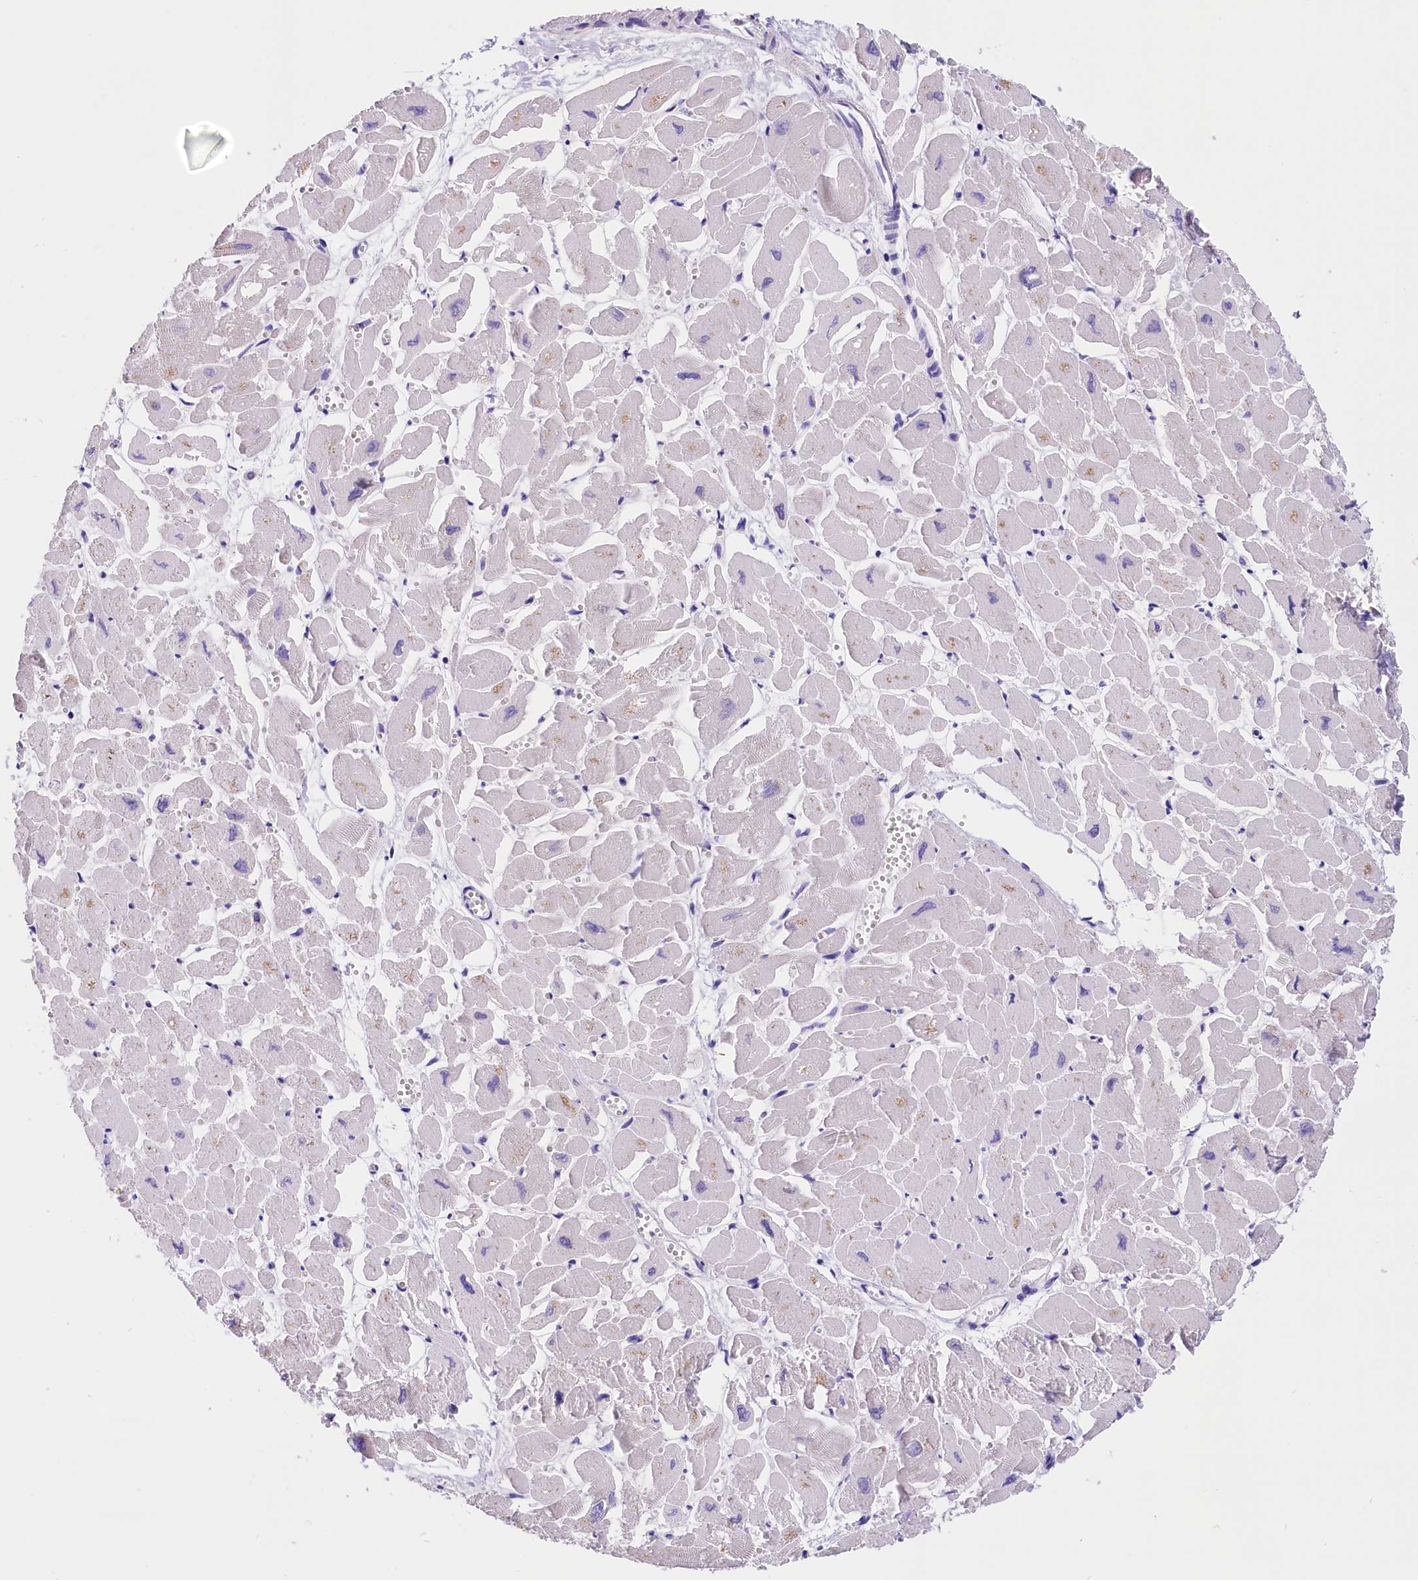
{"staining": {"intensity": "negative", "quantity": "none", "location": "none"}, "tissue": "heart muscle", "cell_type": "Cardiomyocytes", "image_type": "normal", "snomed": [{"axis": "morphology", "description": "Normal tissue, NOS"}, {"axis": "topography", "description": "Heart"}], "caption": "Protein analysis of unremarkable heart muscle exhibits no significant expression in cardiomyocytes. (DAB immunohistochemistry (IHC) visualized using brightfield microscopy, high magnification).", "gene": "ABAT", "patient": {"sex": "male", "age": 54}}